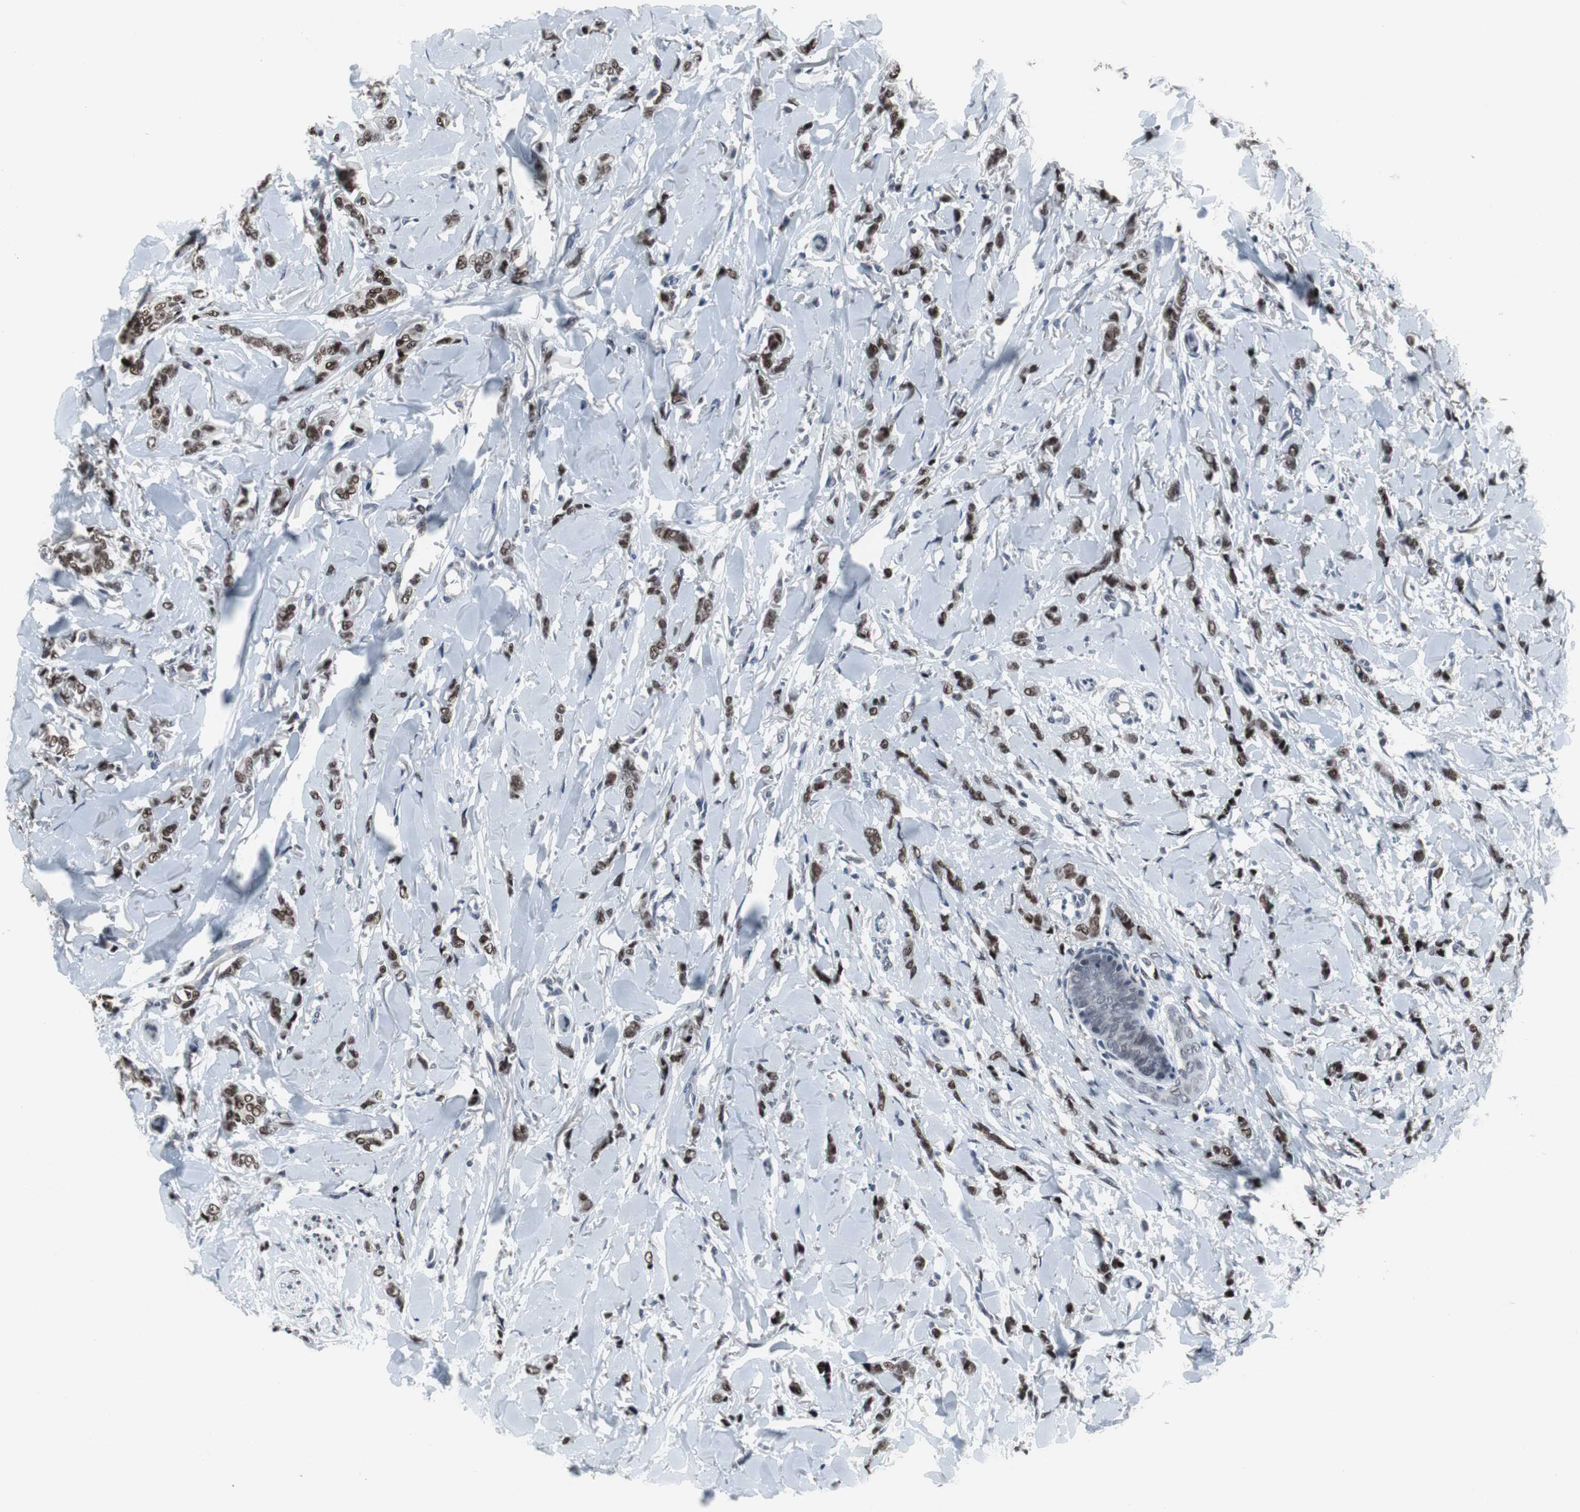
{"staining": {"intensity": "strong", "quantity": ">75%", "location": "nuclear"}, "tissue": "breast cancer", "cell_type": "Tumor cells", "image_type": "cancer", "snomed": [{"axis": "morphology", "description": "Lobular carcinoma"}, {"axis": "topography", "description": "Skin"}, {"axis": "topography", "description": "Breast"}], "caption": "The photomicrograph reveals staining of lobular carcinoma (breast), revealing strong nuclear protein positivity (brown color) within tumor cells. (IHC, brightfield microscopy, high magnification).", "gene": "FOXP4", "patient": {"sex": "female", "age": 46}}